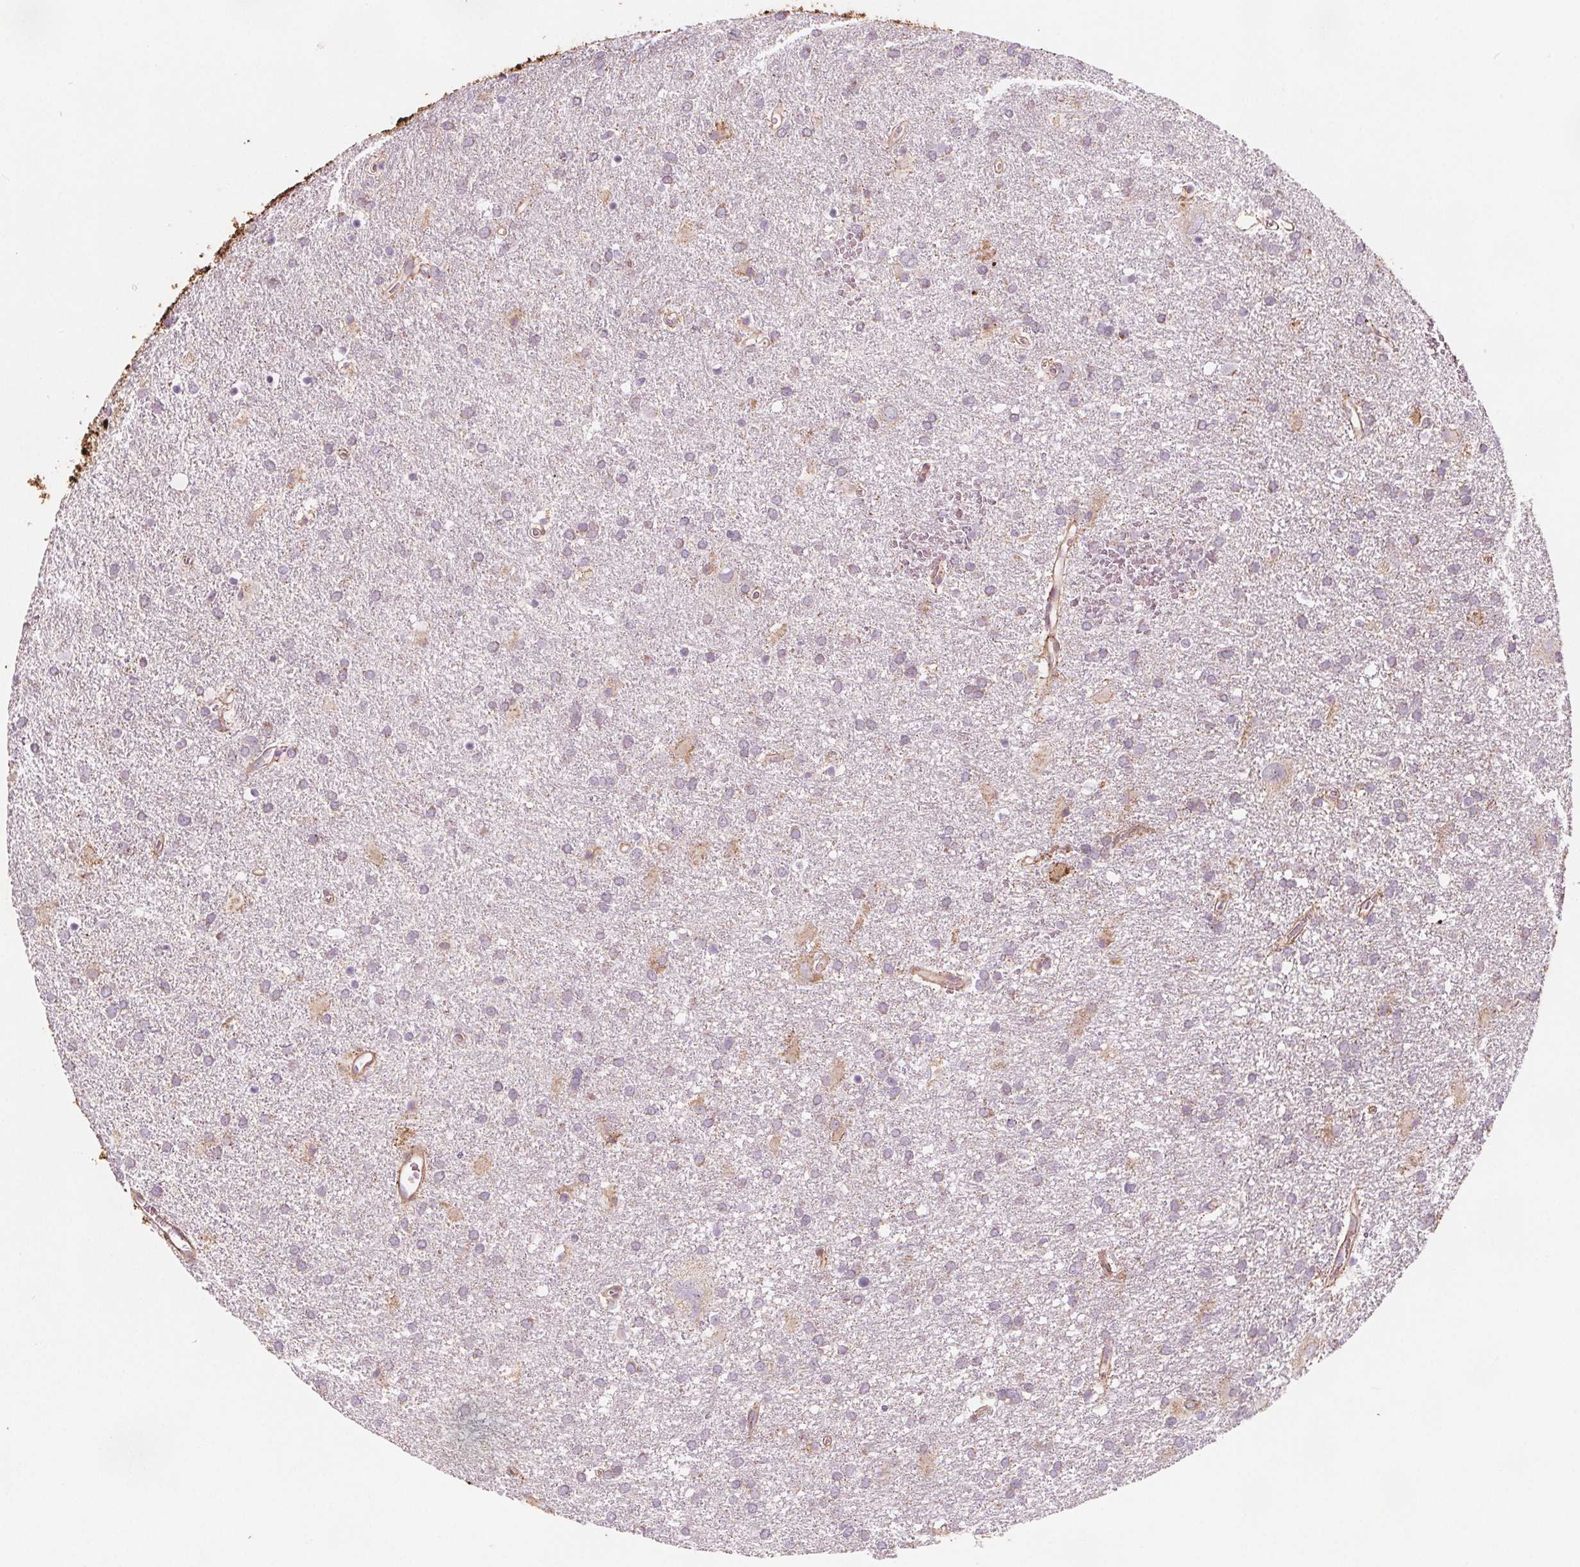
{"staining": {"intensity": "negative", "quantity": "none", "location": "none"}, "tissue": "glioma", "cell_type": "Tumor cells", "image_type": "cancer", "snomed": [{"axis": "morphology", "description": "Glioma, malignant, Low grade"}, {"axis": "topography", "description": "Brain"}], "caption": "There is no significant positivity in tumor cells of glioma.", "gene": "ADAM33", "patient": {"sex": "male", "age": 66}}